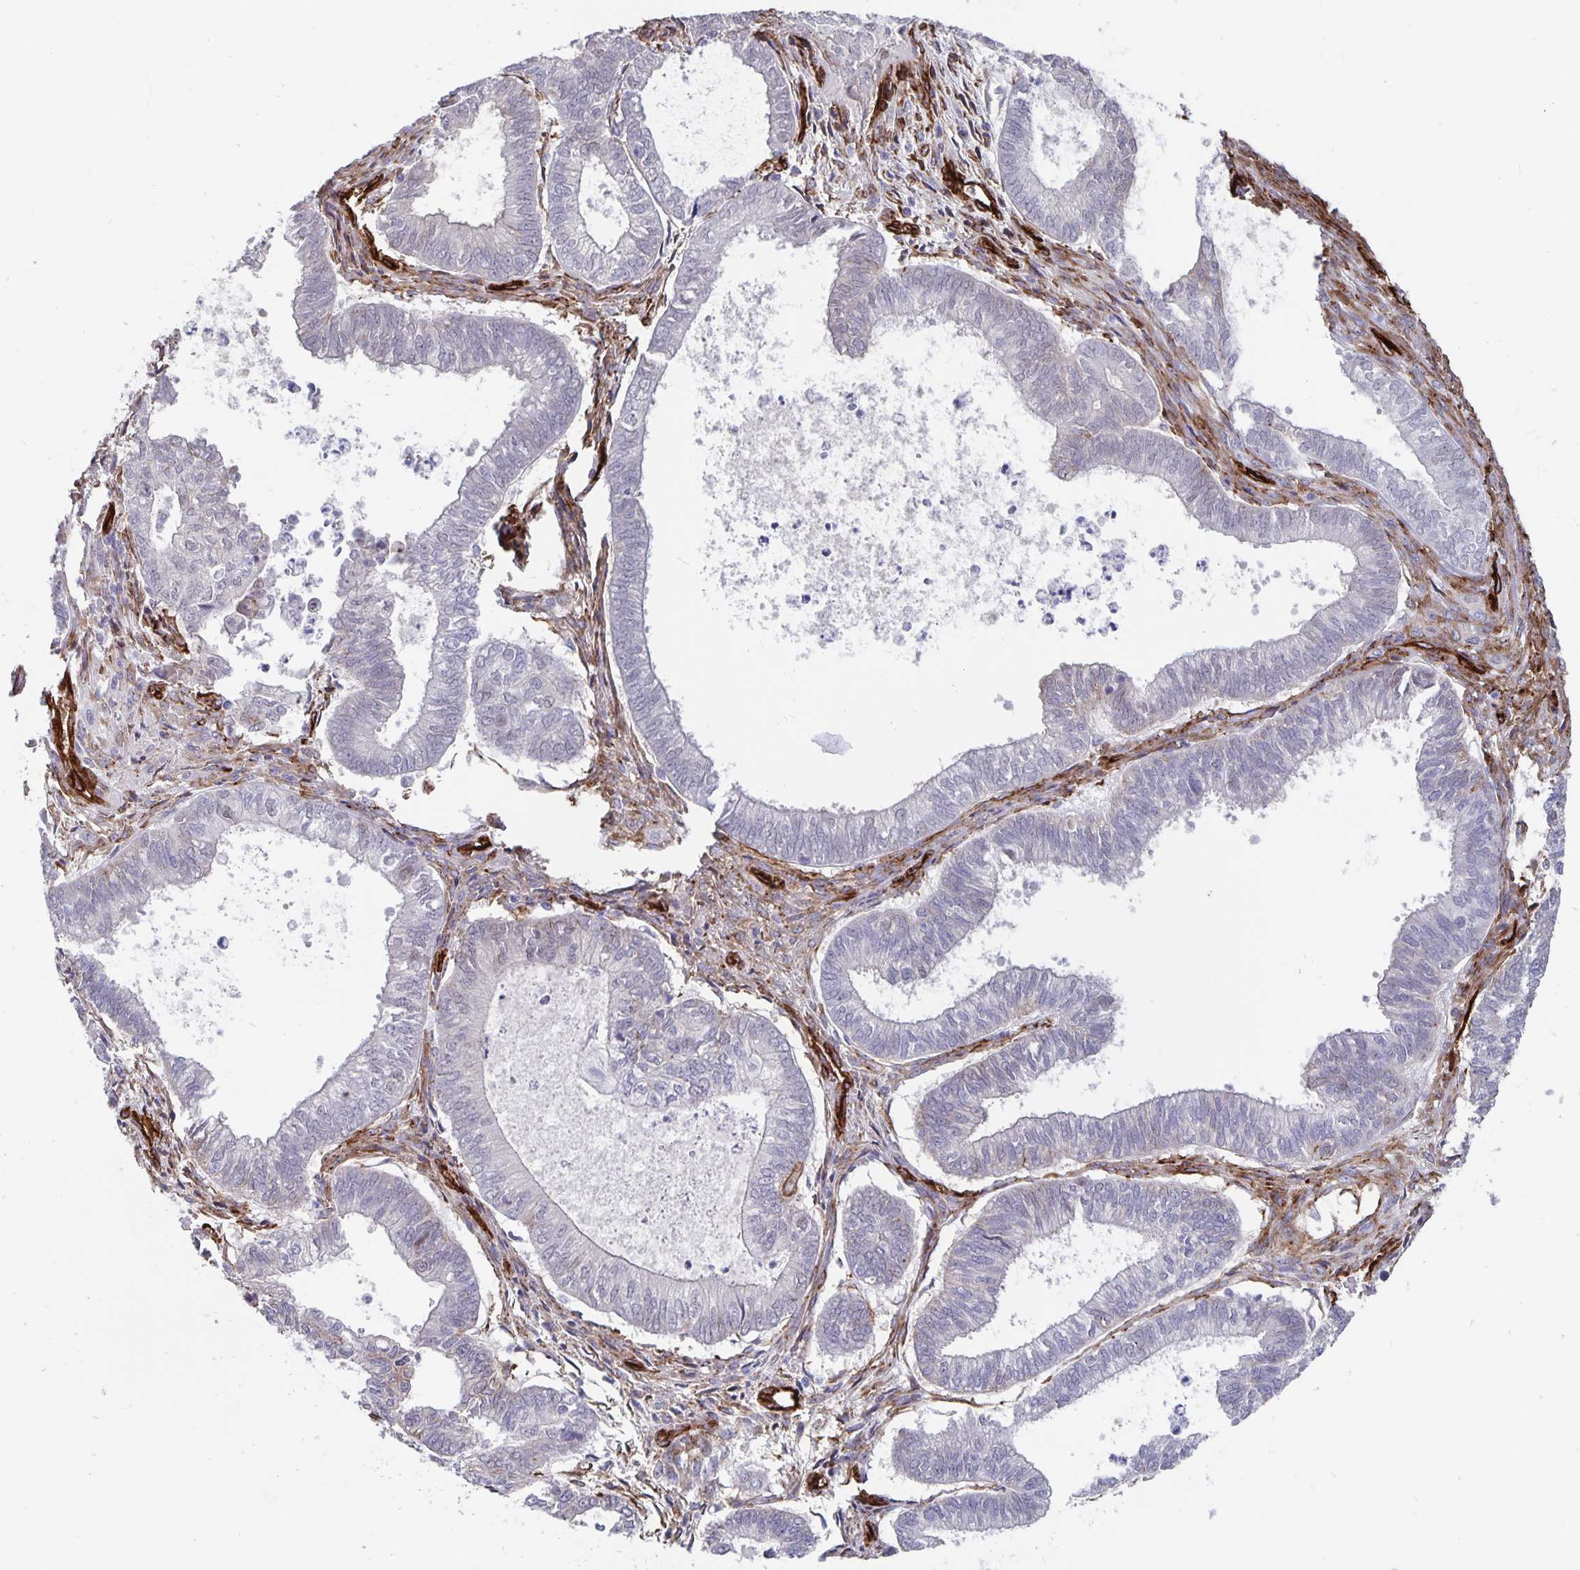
{"staining": {"intensity": "negative", "quantity": "none", "location": "none"}, "tissue": "ovarian cancer", "cell_type": "Tumor cells", "image_type": "cancer", "snomed": [{"axis": "morphology", "description": "Carcinoma, endometroid"}, {"axis": "topography", "description": "Ovary"}], "caption": "The photomicrograph displays no significant staining in tumor cells of ovarian cancer.", "gene": "DCHS2", "patient": {"sex": "female", "age": 64}}